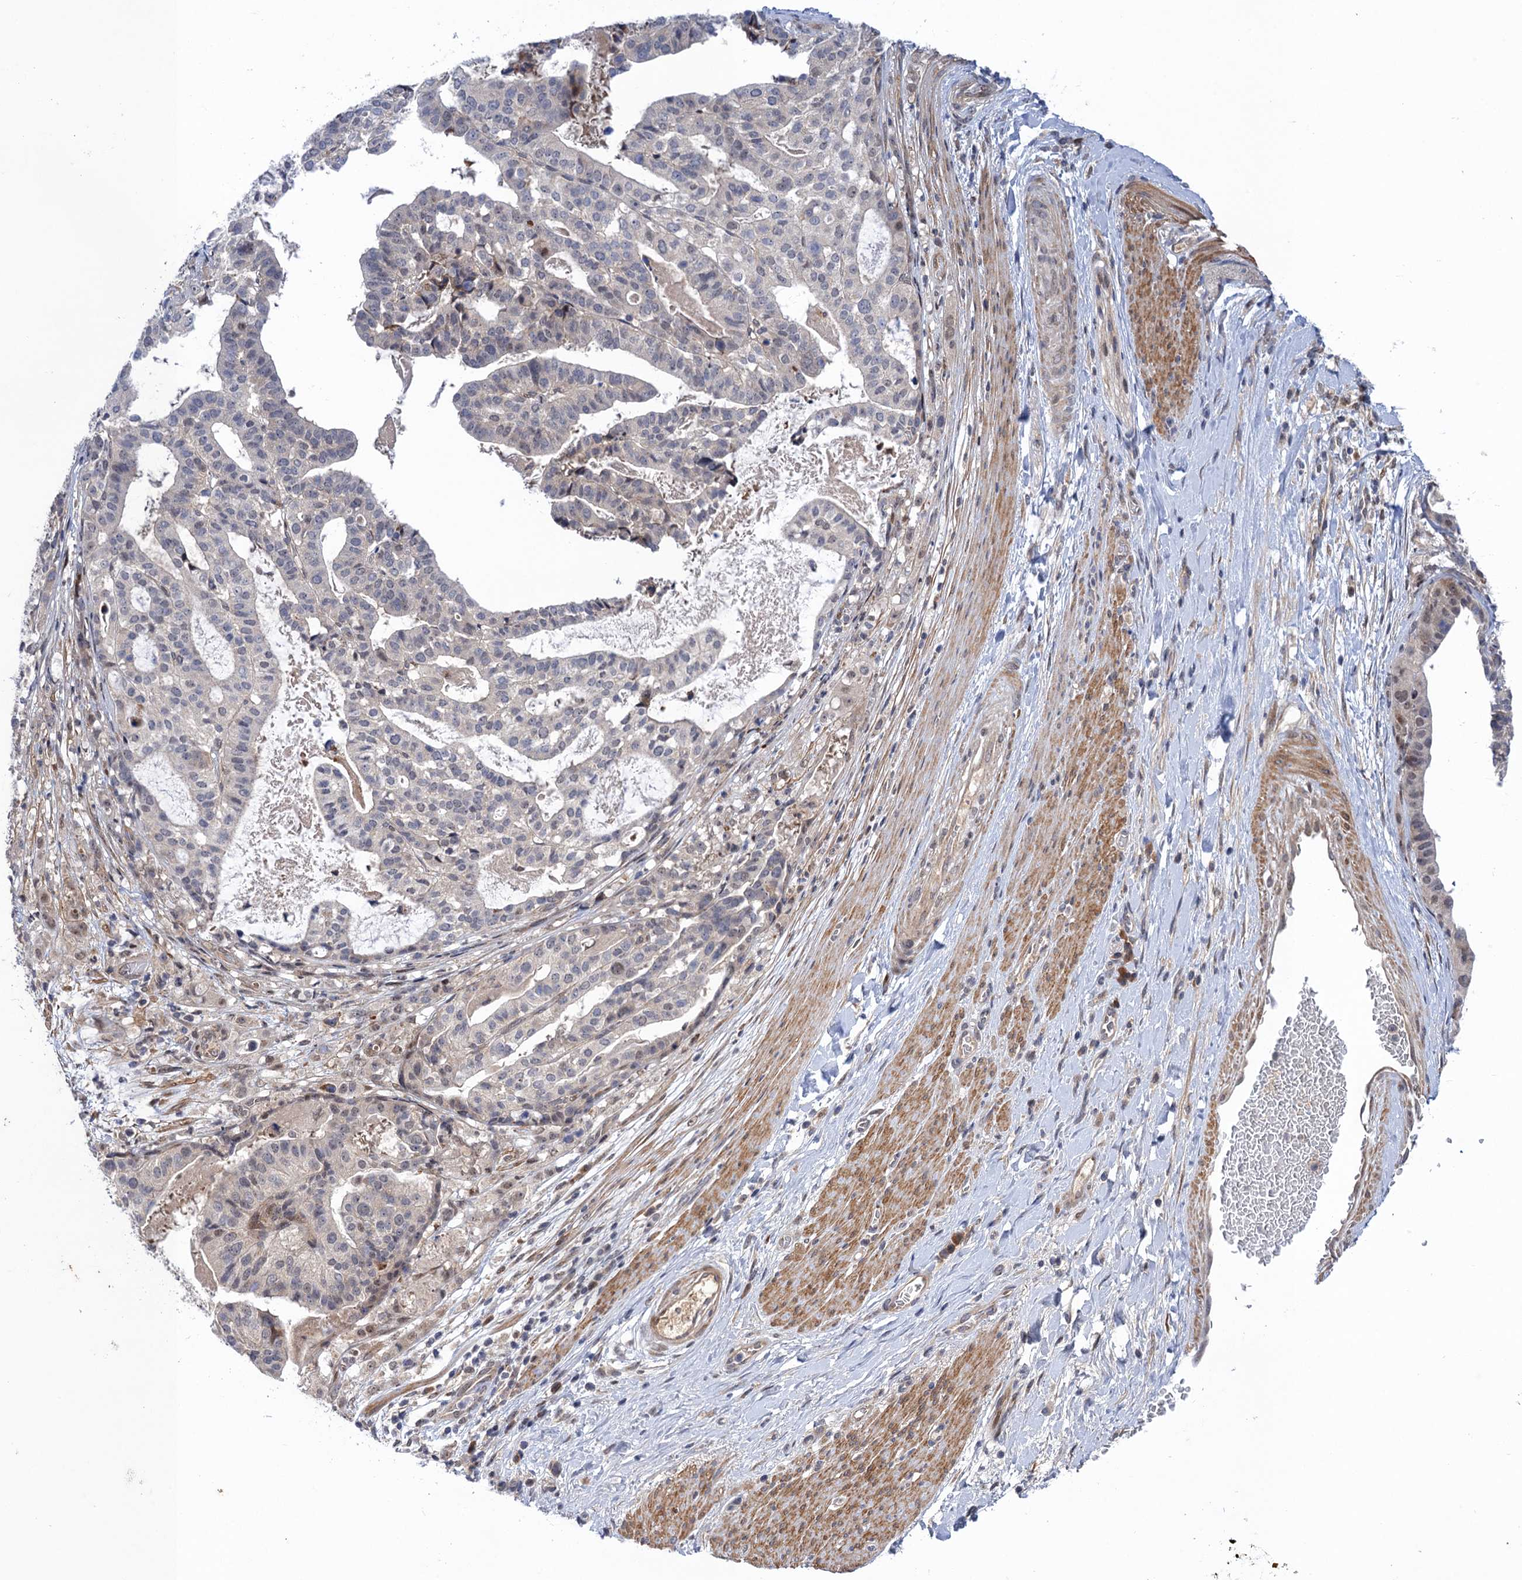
{"staining": {"intensity": "negative", "quantity": "none", "location": "none"}, "tissue": "stomach cancer", "cell_type": "Tumor cells", "image_type": "cancer", "snomed": [{"axis": "morphology", "description": "Adenocarcinoma, NOS"}, {"axis": "topography", "description": "Stomach"}], "caption": "This is a histopathology image of immunohistochemistry staining of adenocarcinoma (stomach), which shows no positivity in tumor cells.", "gene": "NEK8", "patient": {"sex": "male", "age": 48}}